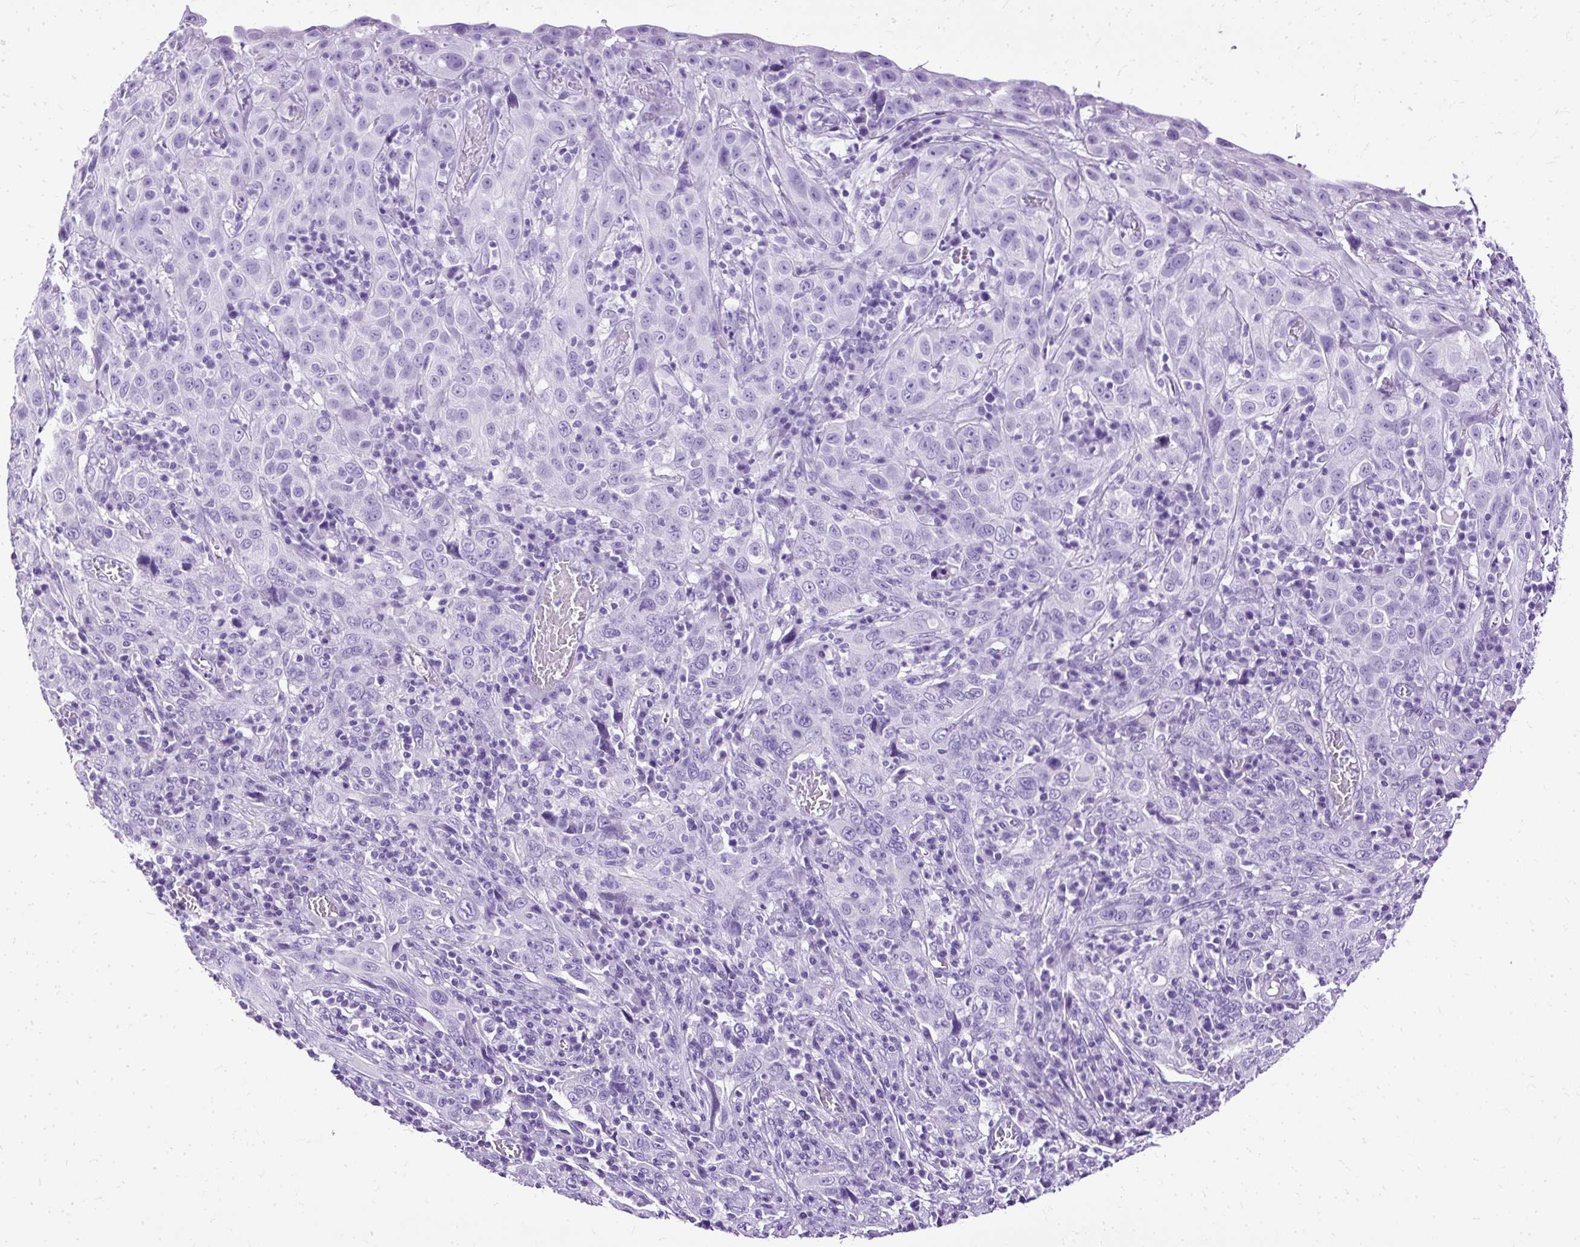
{"staining": {"intensity": "negative", "quantity": "none", "location": "none"}, "tissue": "cervical cancer", "cell_type": "Tumor cells", "image_type": "cancer", "snomed": [{"axis": "morphology", "description": "Squamous cell carcinoma, NOS"}, {"axis": "topography", "description": "Cervix"}], "caption": "An image of cervical cancer stained for a protein exhibits no brown staining in tumor cells.", "gene": "SLC8A2", "patient": {"sex": "female", "age": 46}}